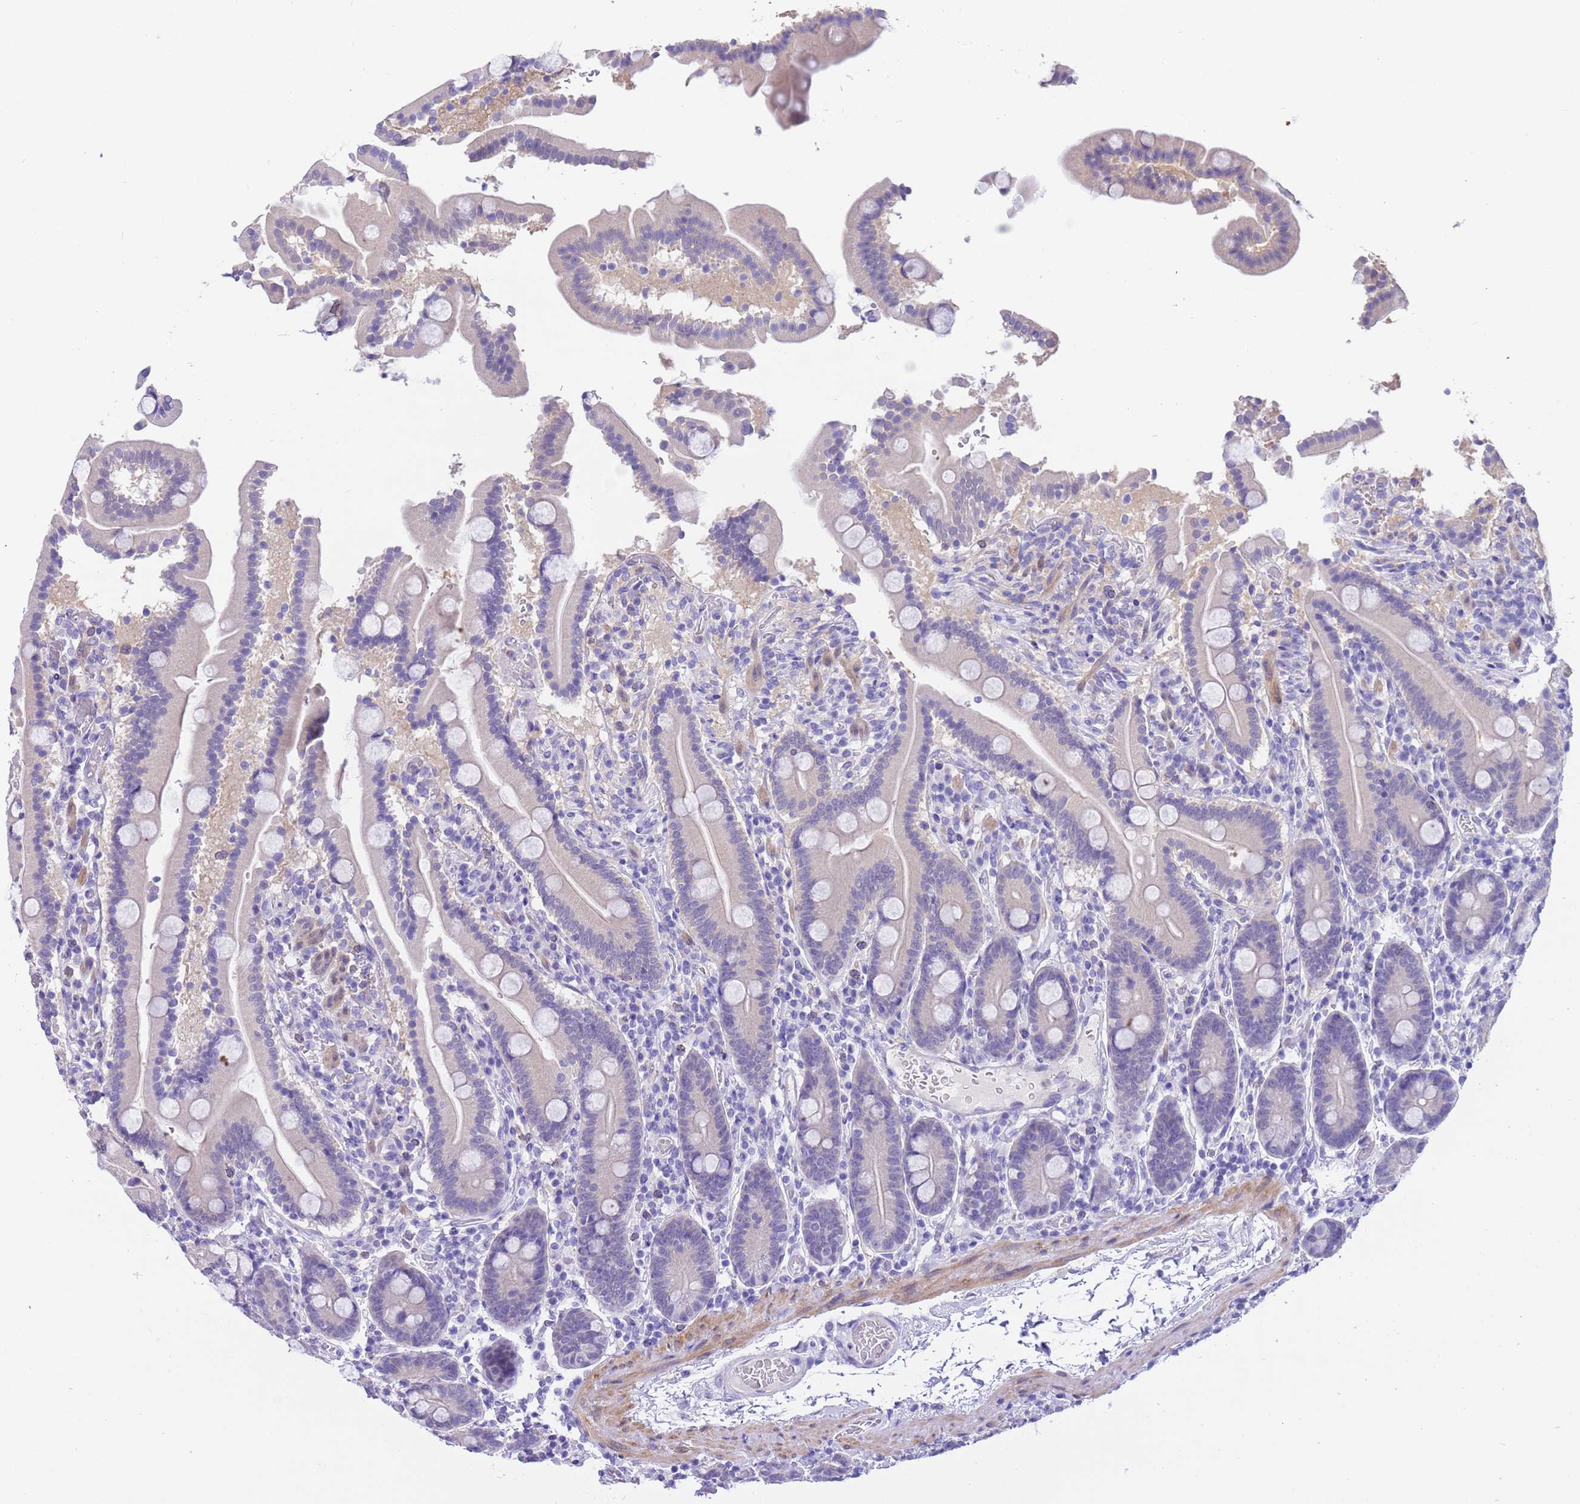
{"staining": {"intensity": "negative", "quantity": "none", "location": "none"}, "tissue": "duodenum", "cell_type": "Glandular cells", "image_type": "normal", "snomed": [{"axis": "morphology", "description": "Normal tissue, NOS"}, {"axis": "topography", "description": "Duodenum"}], "caption": "The photomicrograph displays no staining of glandular cells in normal duodenum.", "gene": "USP38", "patient": {"sex": "male", "age": 55}}